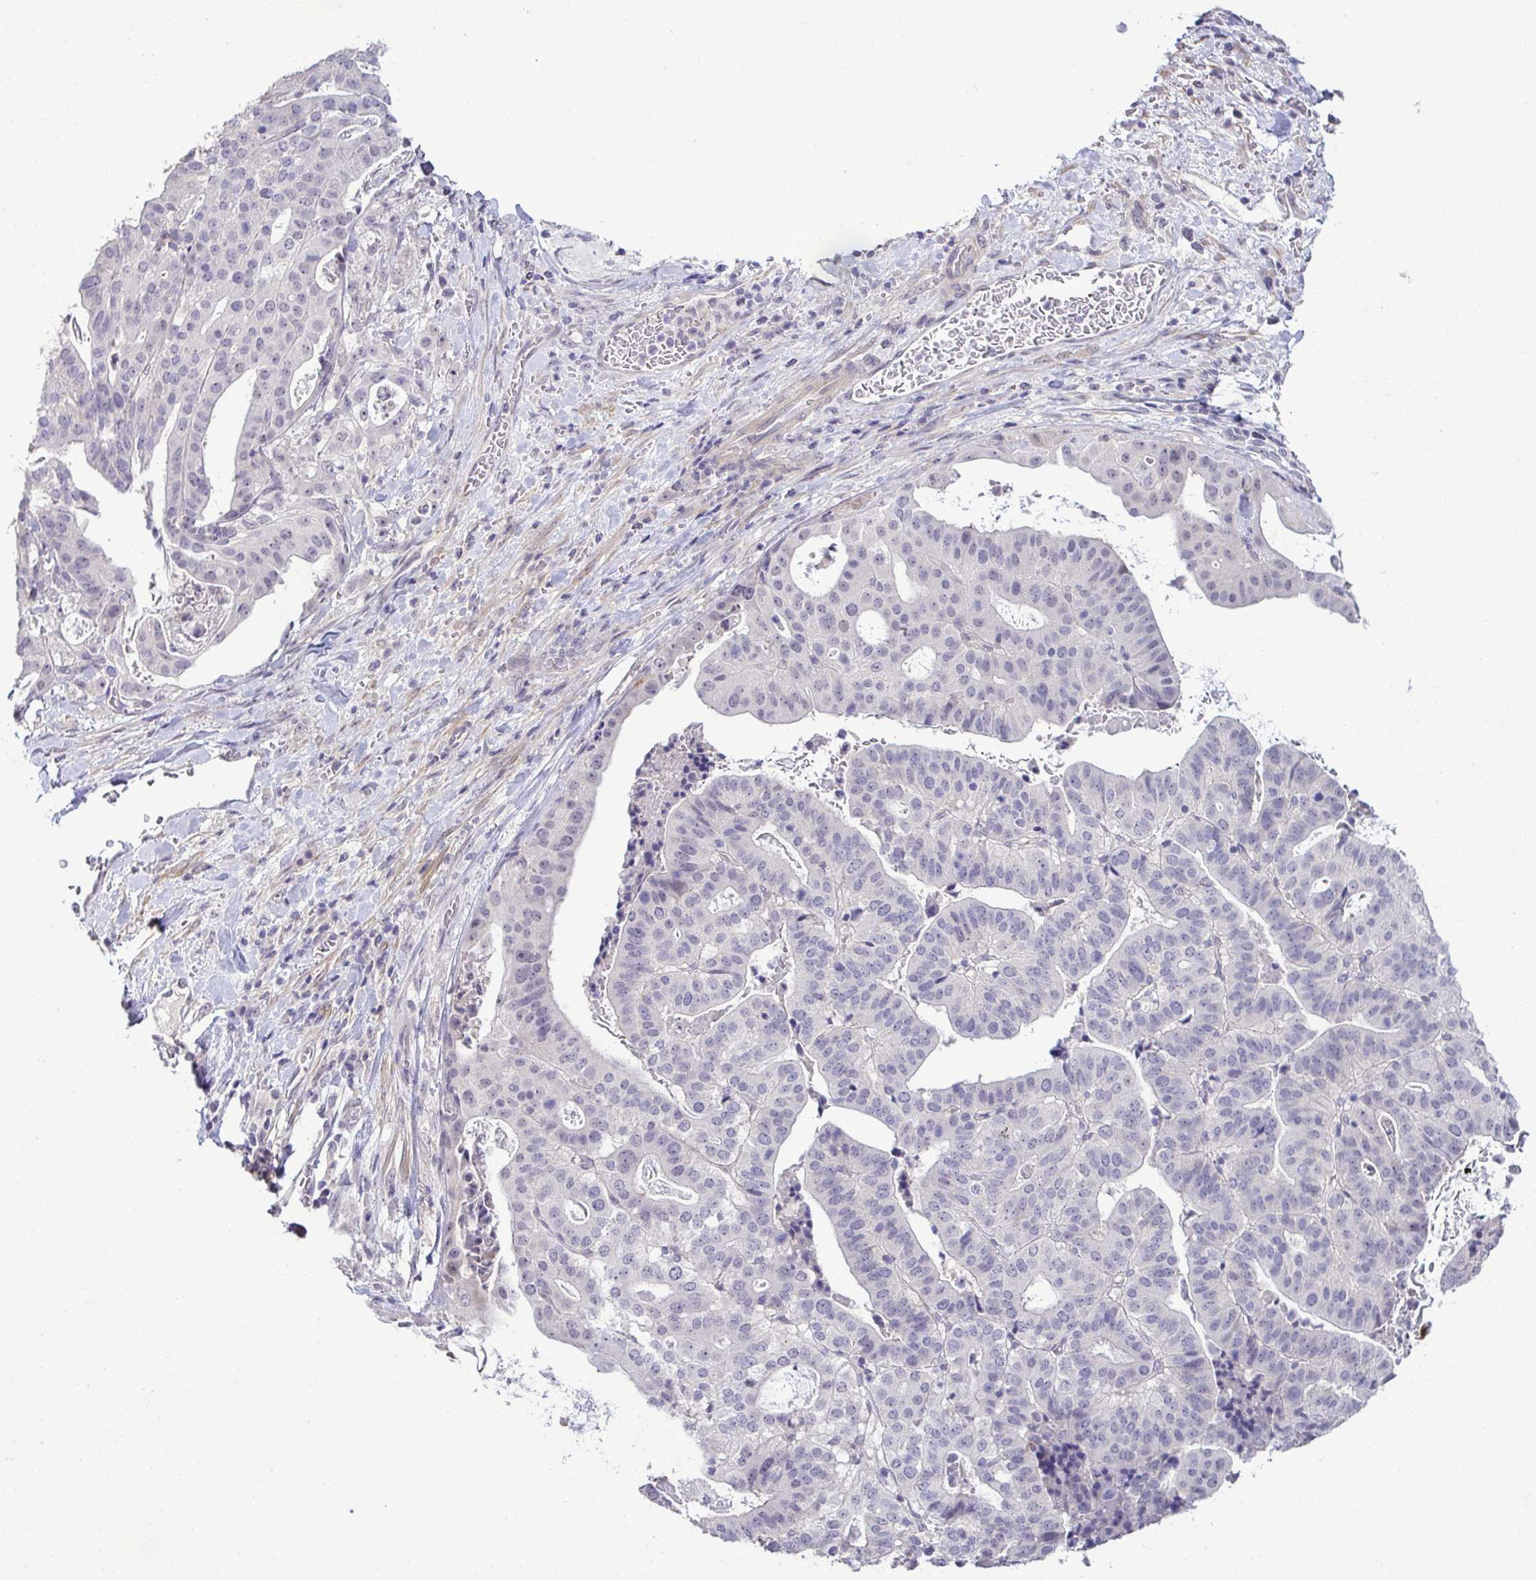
{"staining": {"intensity": "negative", "quantity": "none", "location": "none"}, "tissue": "stomach cancer", "cell_type": "Tumor cells", "image_type": "cancer", "snomed": [{"axis": "morphology", "description": "Adenocarcinoma, NOS"}, {"axis": "topography", "description": "Stomach"}], "caption": "DAB immunohistochemical staining of human stomach cancer displays no significant staining in tumor cells.", "gene": "SLC30A3", "patient": {"sex": "male", "age": 48}}